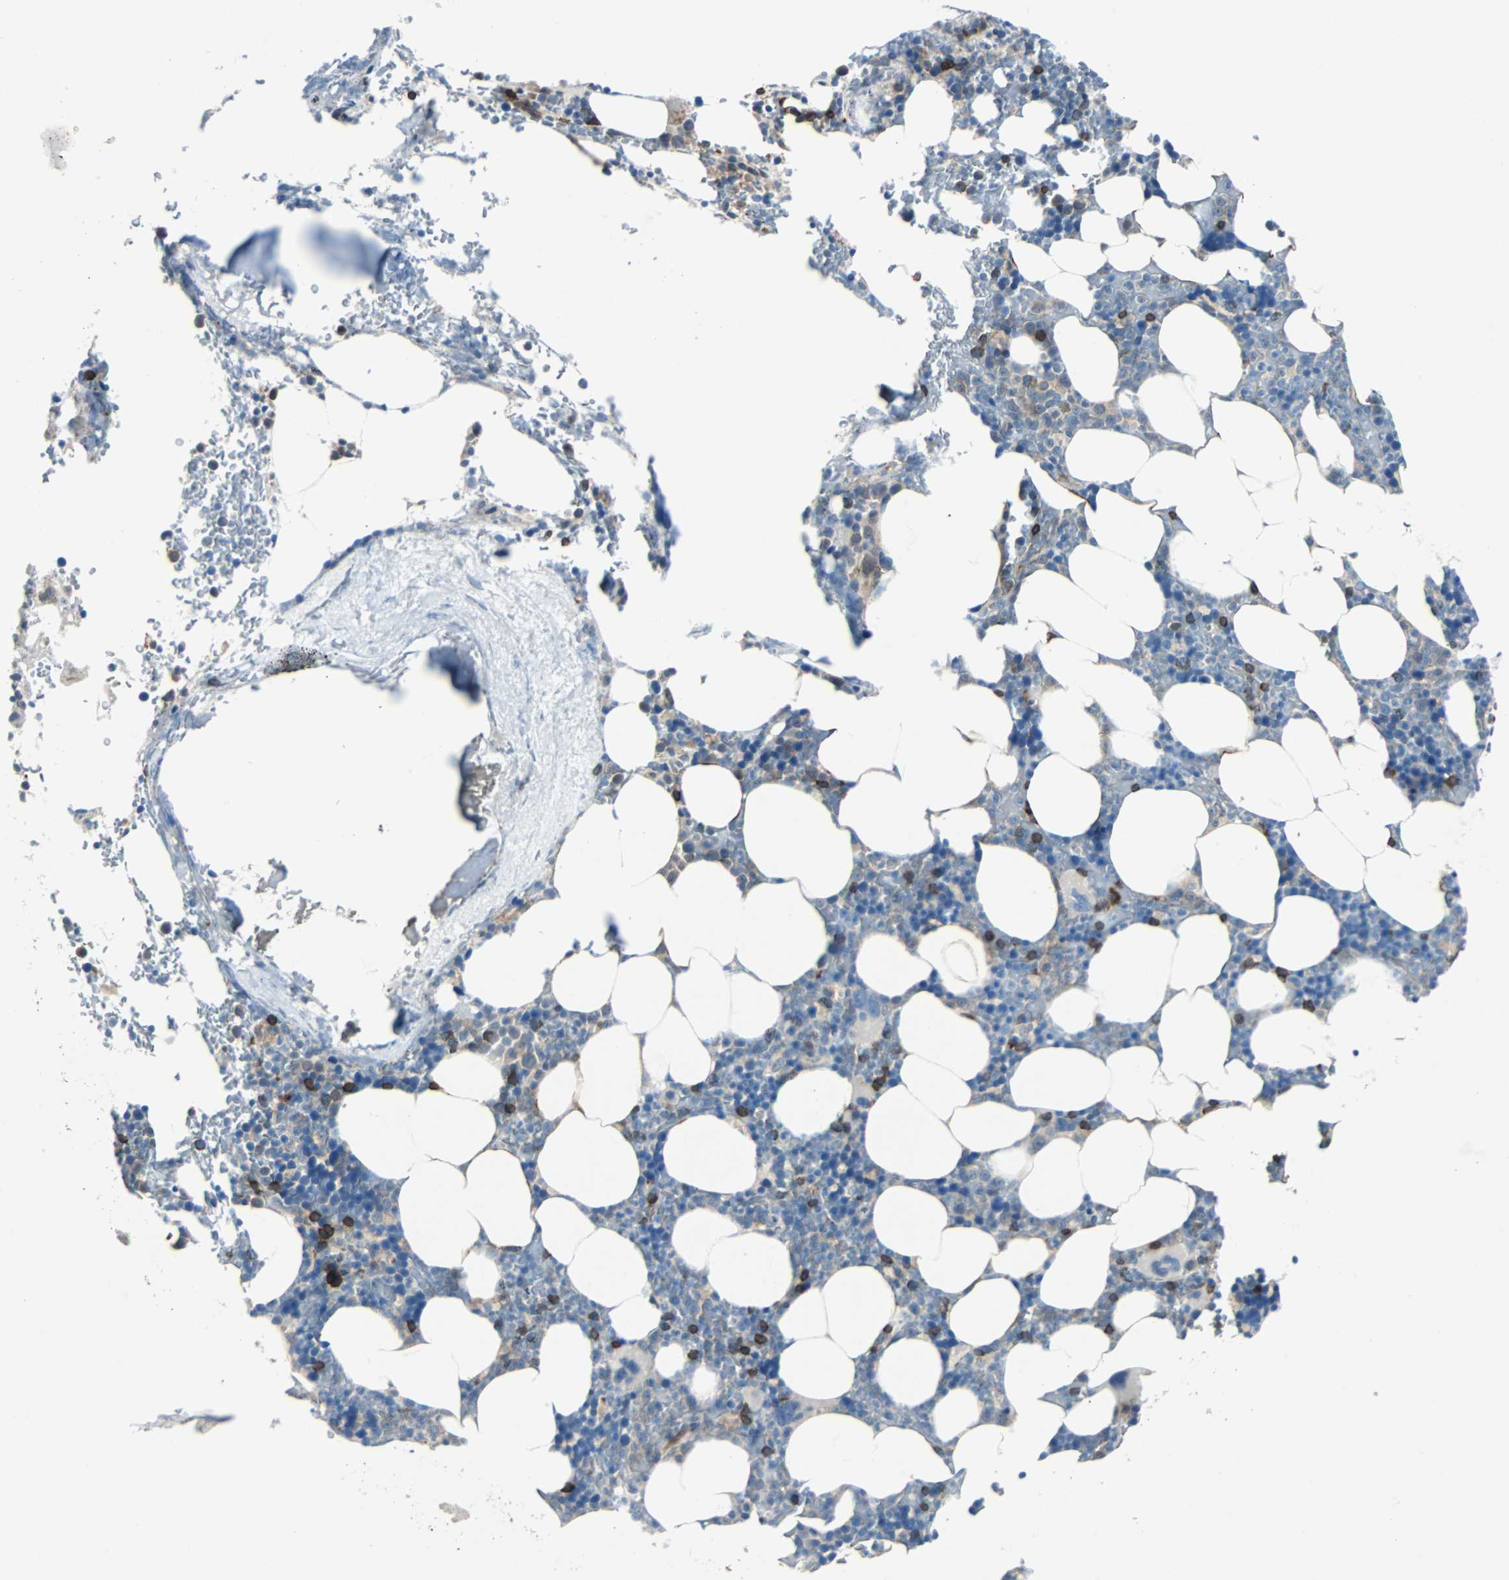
{"staining": {"intensity": "strong", "quantity": "<25%", "location": "cytoplasmic/membranous,nuclear"}, "tissue": "bone marrow", "cell_type": "Hematopoietic cells", "image_type": "normal", "snomed": [{"axis": "morphology", "description": "Normal tissue, NOS"}, {"axis": "topography", "description": "Bone marrow"}], "caption": "Immunohistochemical staining of unremarkable human bone marrow exhibits medium levels of strong cytoplasmic/membranous,nuclear expression in about <25% of hematopoietic cells.", "gene": "SWAP70", "patient": {"sex": "female", "age": 73}}